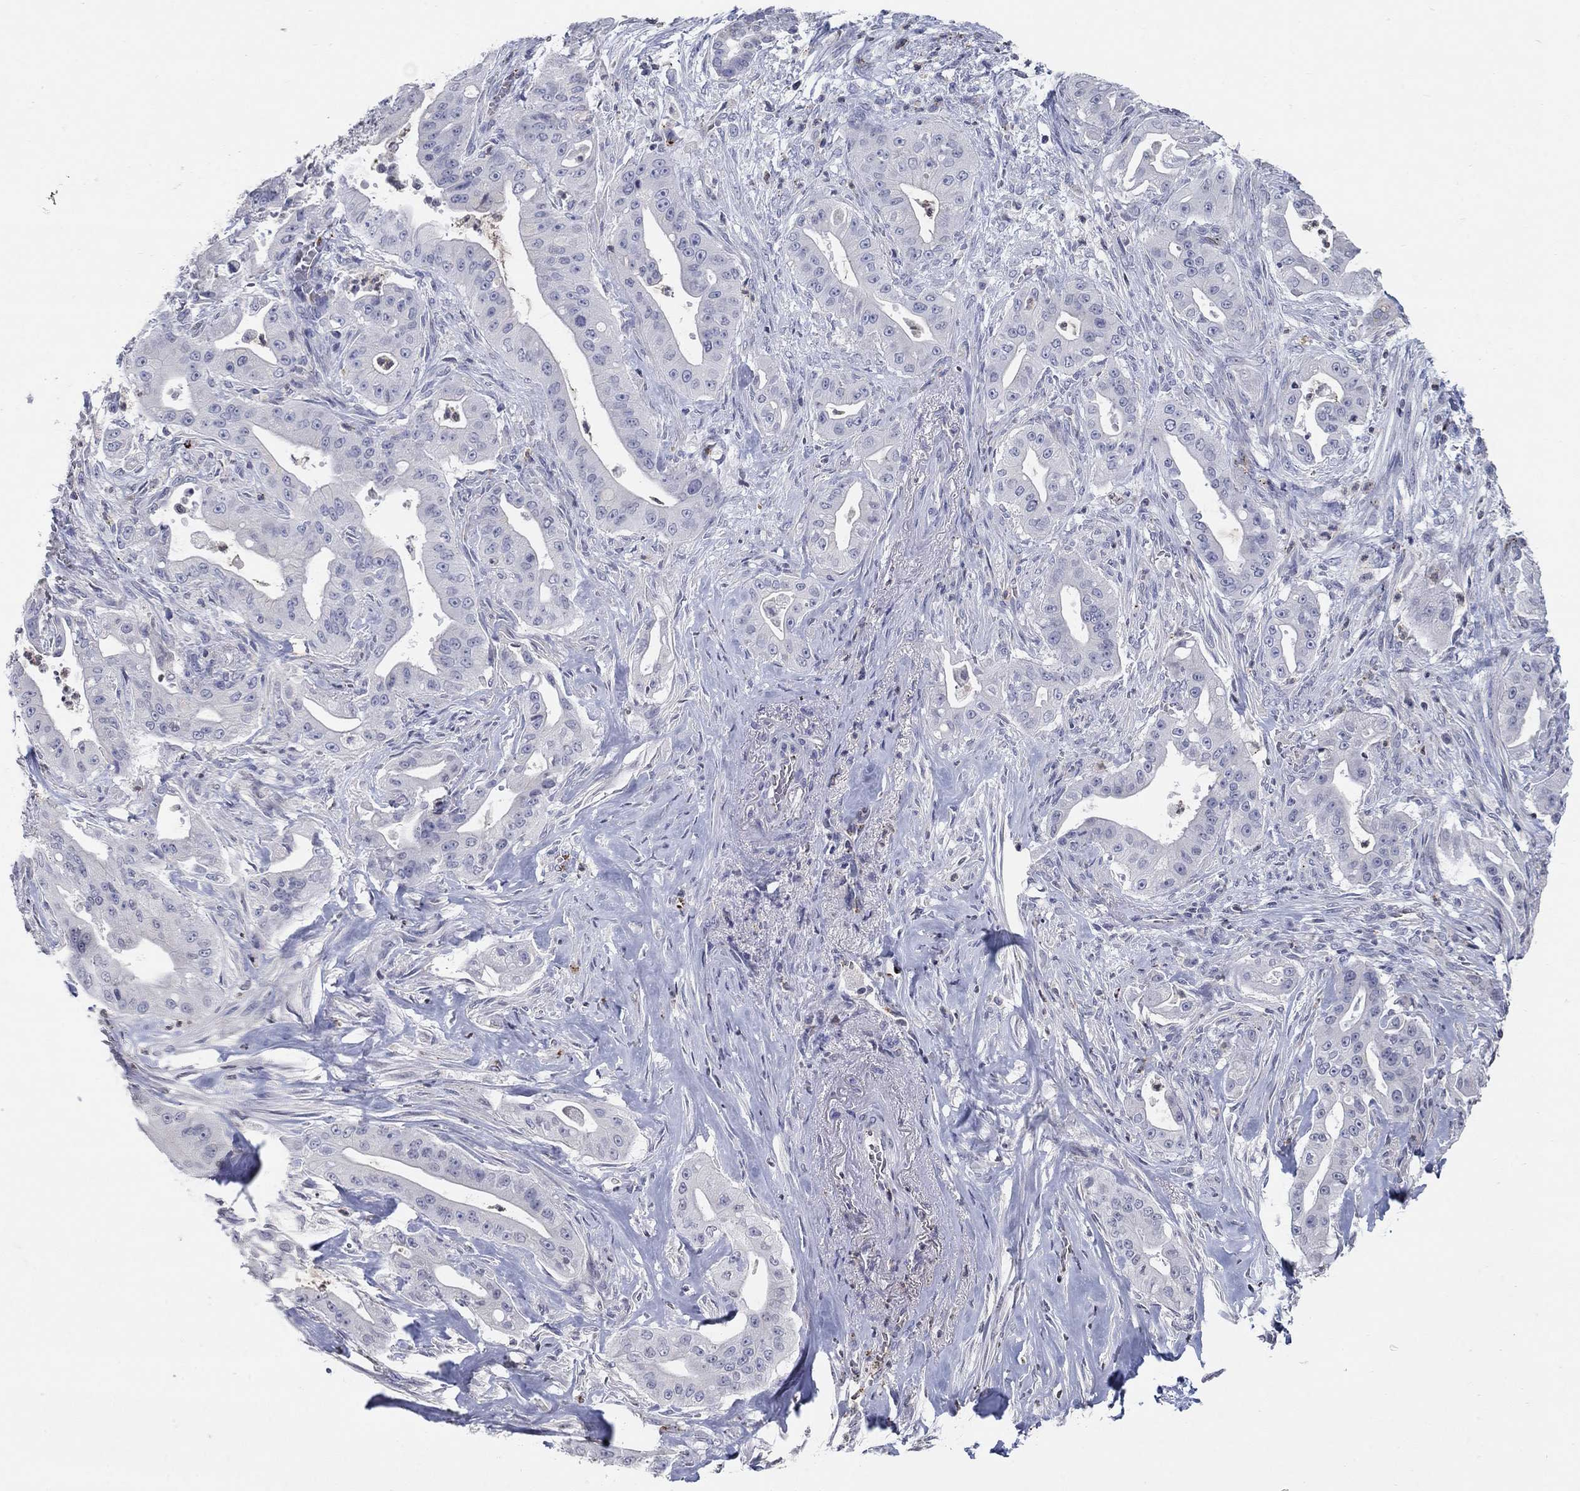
{"staining": {"intensity": "negative", "quantity": "none", "location": "none"}, "tissue": "pancreatic cancer", "cell_type": "Tumor cells", "image_type": "cancer", "snomed": [{"axis": "morphology", "description": "Normal tissue, NOS"}, {"axis": "morphology", "description": "Inflammation, NOS"}, {"axis": "morphology", "description": "Adenocarcinoma, NOS"}, {"axis": "topography", "description": "Pancreas"}], "caption": "This is a micrograph of immunohistochemistry staining of pancreatic cancer (adenocarcinoma), which shows no positivity in tumor cells. (DAB IHC visualized using brightfield microscopy, high magnification).", "gene": "TINAG", "patient": {"sex": "male", "age": 57}}